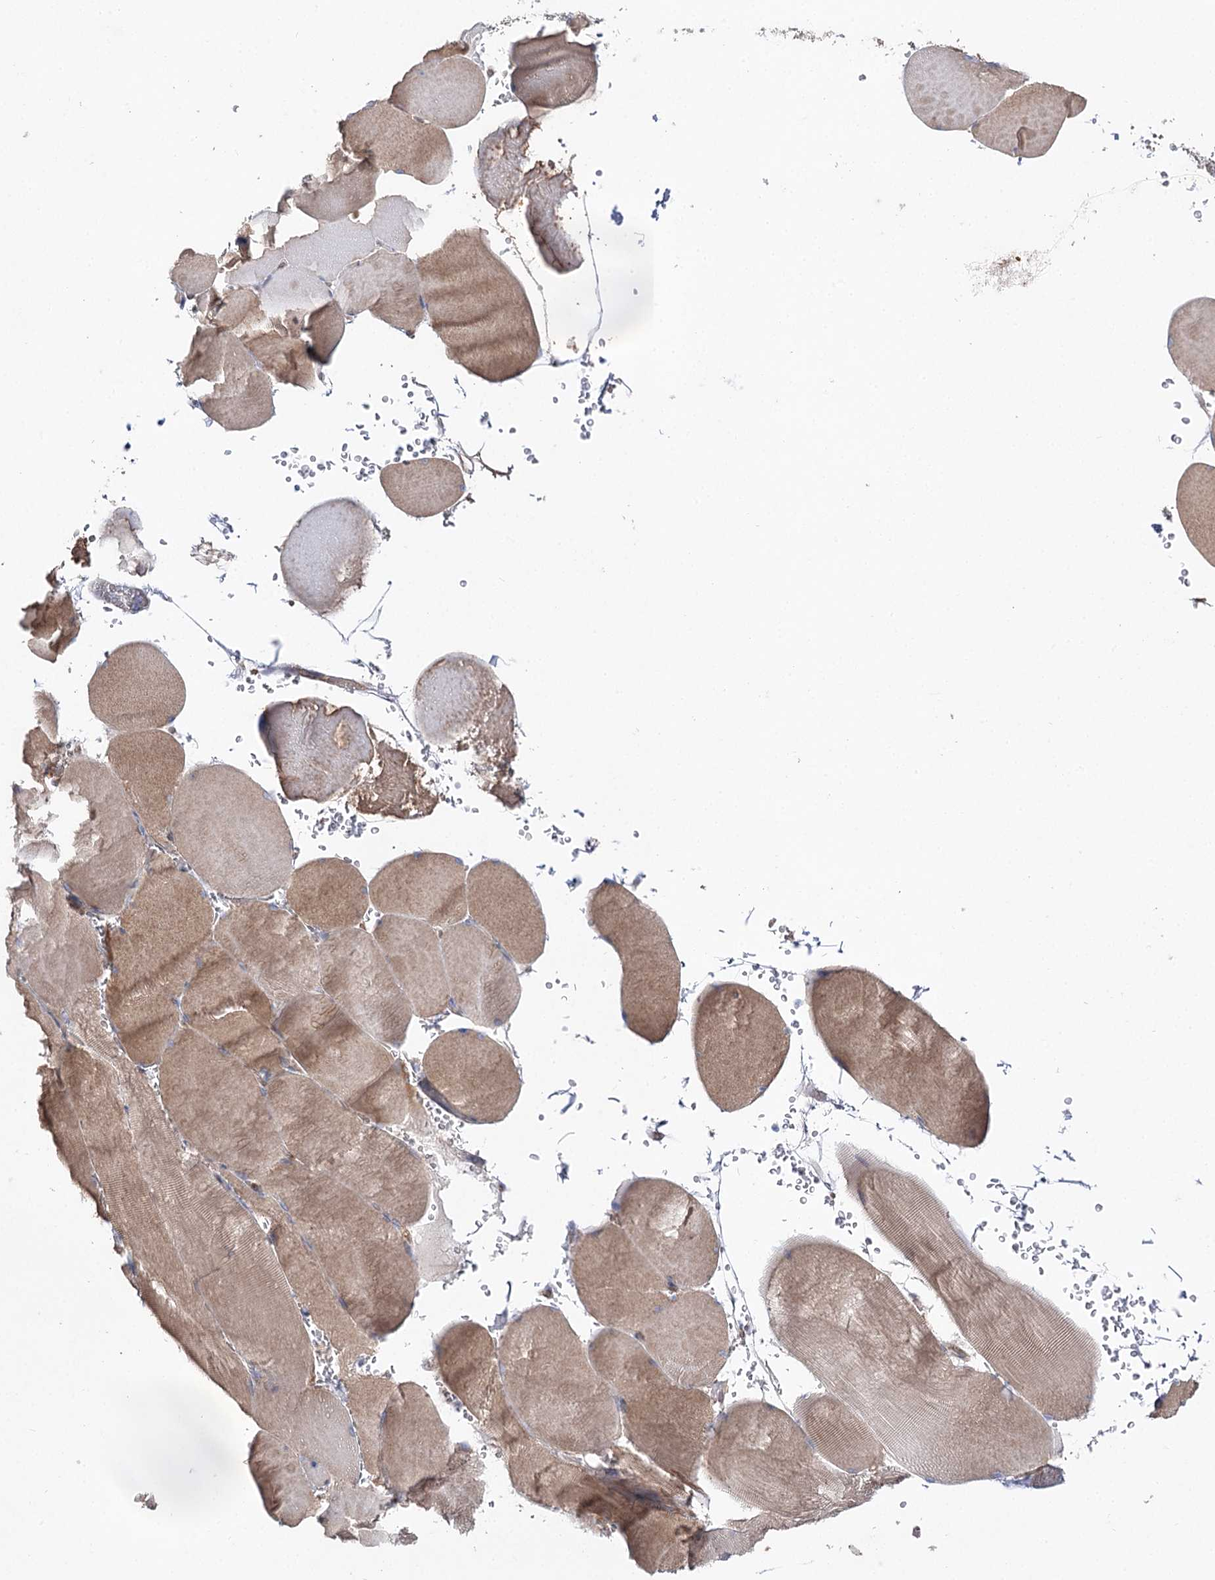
{"staining": {"intensity": "weak", "quantity": ">75%", "location": "cytoplasmic/membranous"}, "tissue": "skeletal muscle", "cell_type": "Myocytes", "image_type": "normal", "snomed": [{"axis": "morphology", "description": "Normal tissue, NOS"}, {"axis": "topography", "description": "Skeletal muscle"}, {"axis": "topography", "description": "Head-Neck"}], "caption": "This photomicrograph shows unremarkable skeletal muscle stained with immunohistochemistry (IHC) to label a protein in brown. The cytoplasmic/membranous of myocytes show weak positivity for the protein. Nuclei are counter-stained blue.", "gene": "LRRC14B", "patient": {"sex": "male", "age": 66}}